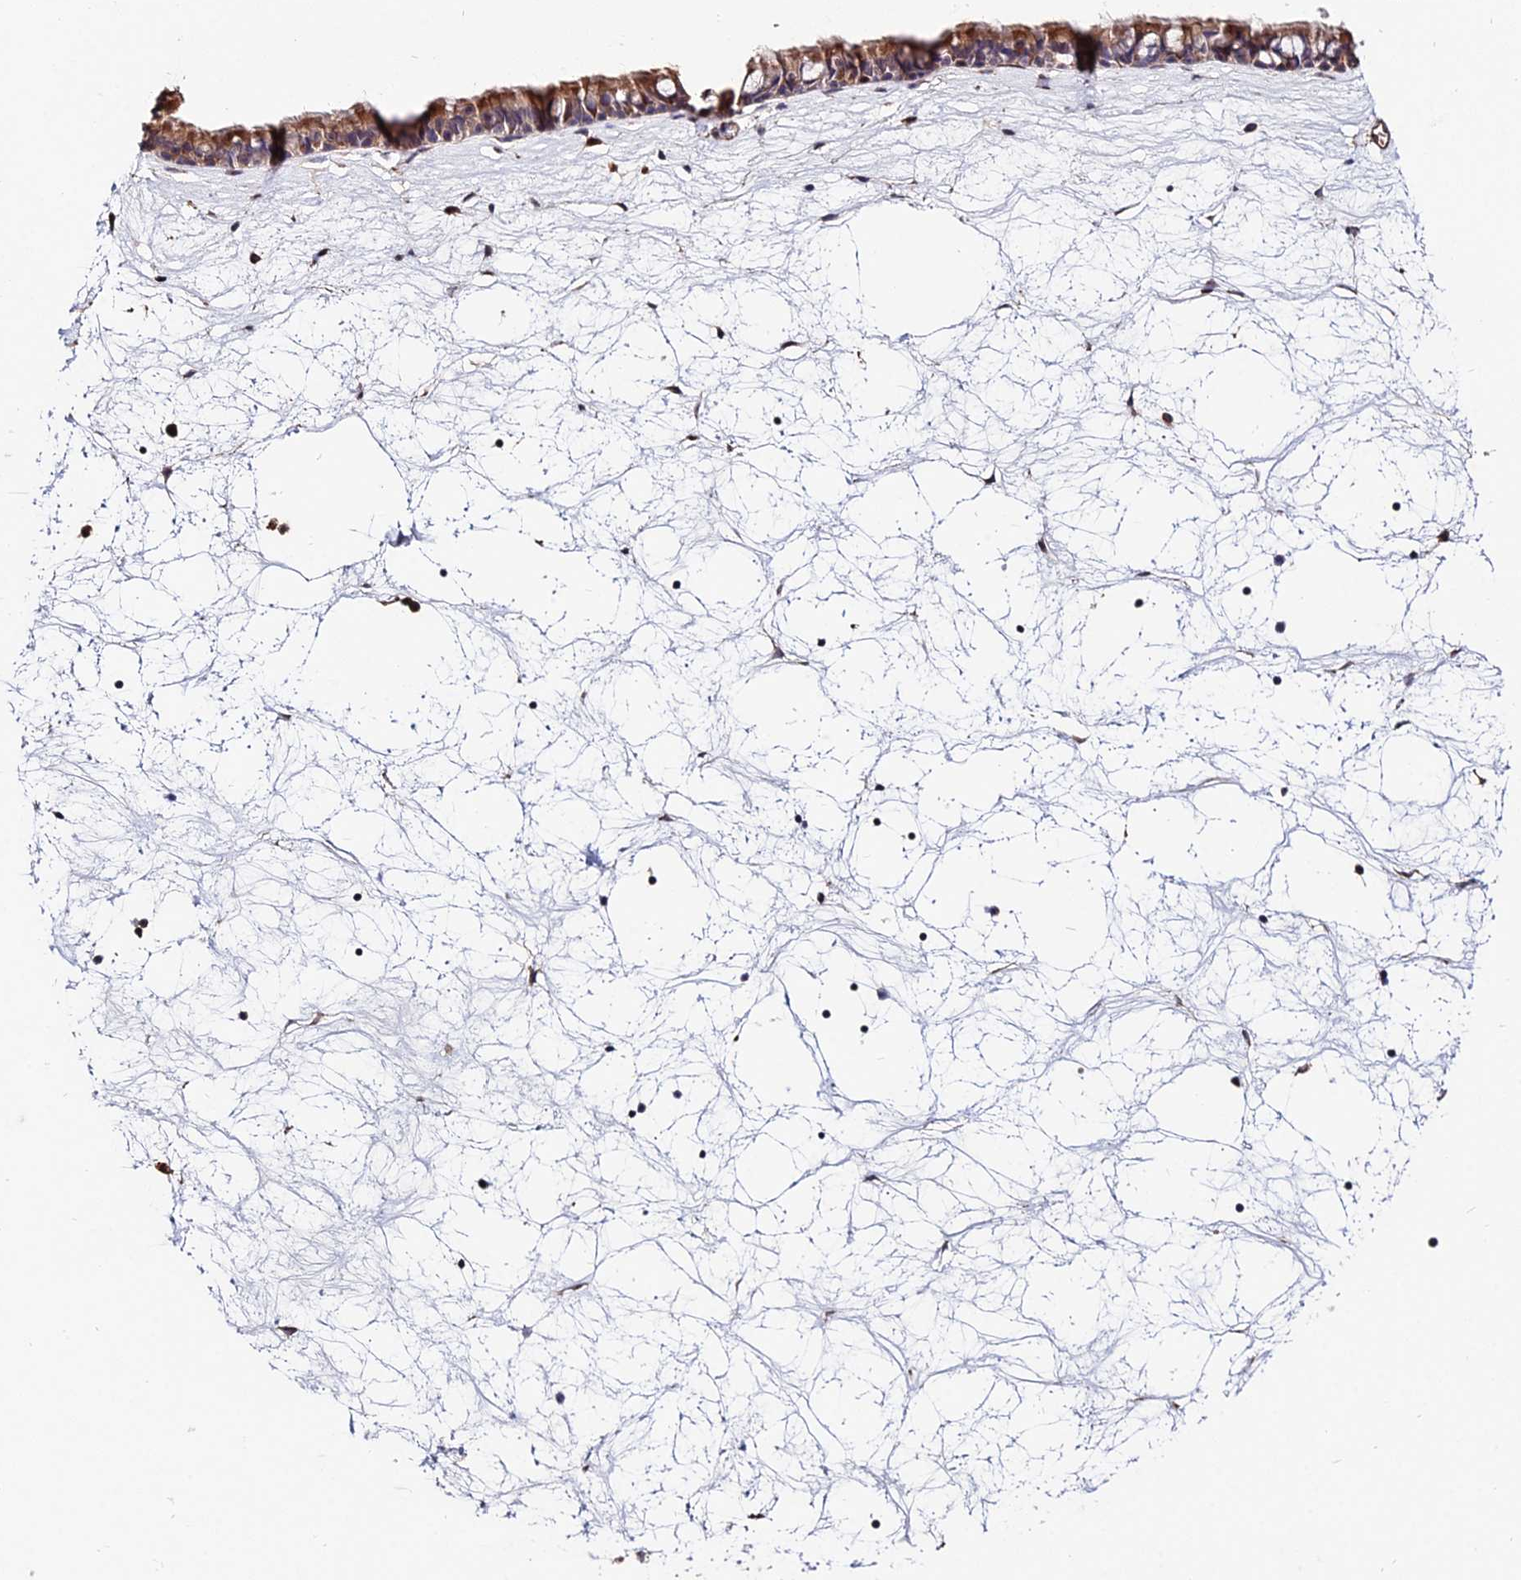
{"staining": {"intensity": "moderate", "quantity": "25%-75%", "location": "cytoplasmic/membranous"}, "tissue": "nasopharynx", "cell_type": "Respiratory epithelial cells", "image_type": "normal", "snomed": [{"axis": "morphology", "description": "Normal tissue, NOS"}, {"axis": "topography", "description": "Nasopharynx"}], "caption": "IHC staining of unremarkable nasopharynx, which displays medium levels of moderate cytoplasmic/membranous expression in about 25%-75% of respiratory epithelial cells indicating moderate cytoplasmic/membranous protein positivity. The staining was performed using DAB (brown) for protein detection and nuclei were counterstained in hematoxylin (blue).", "gene": "ACTR5", "patient": {"sex": "male", "age": 64}}